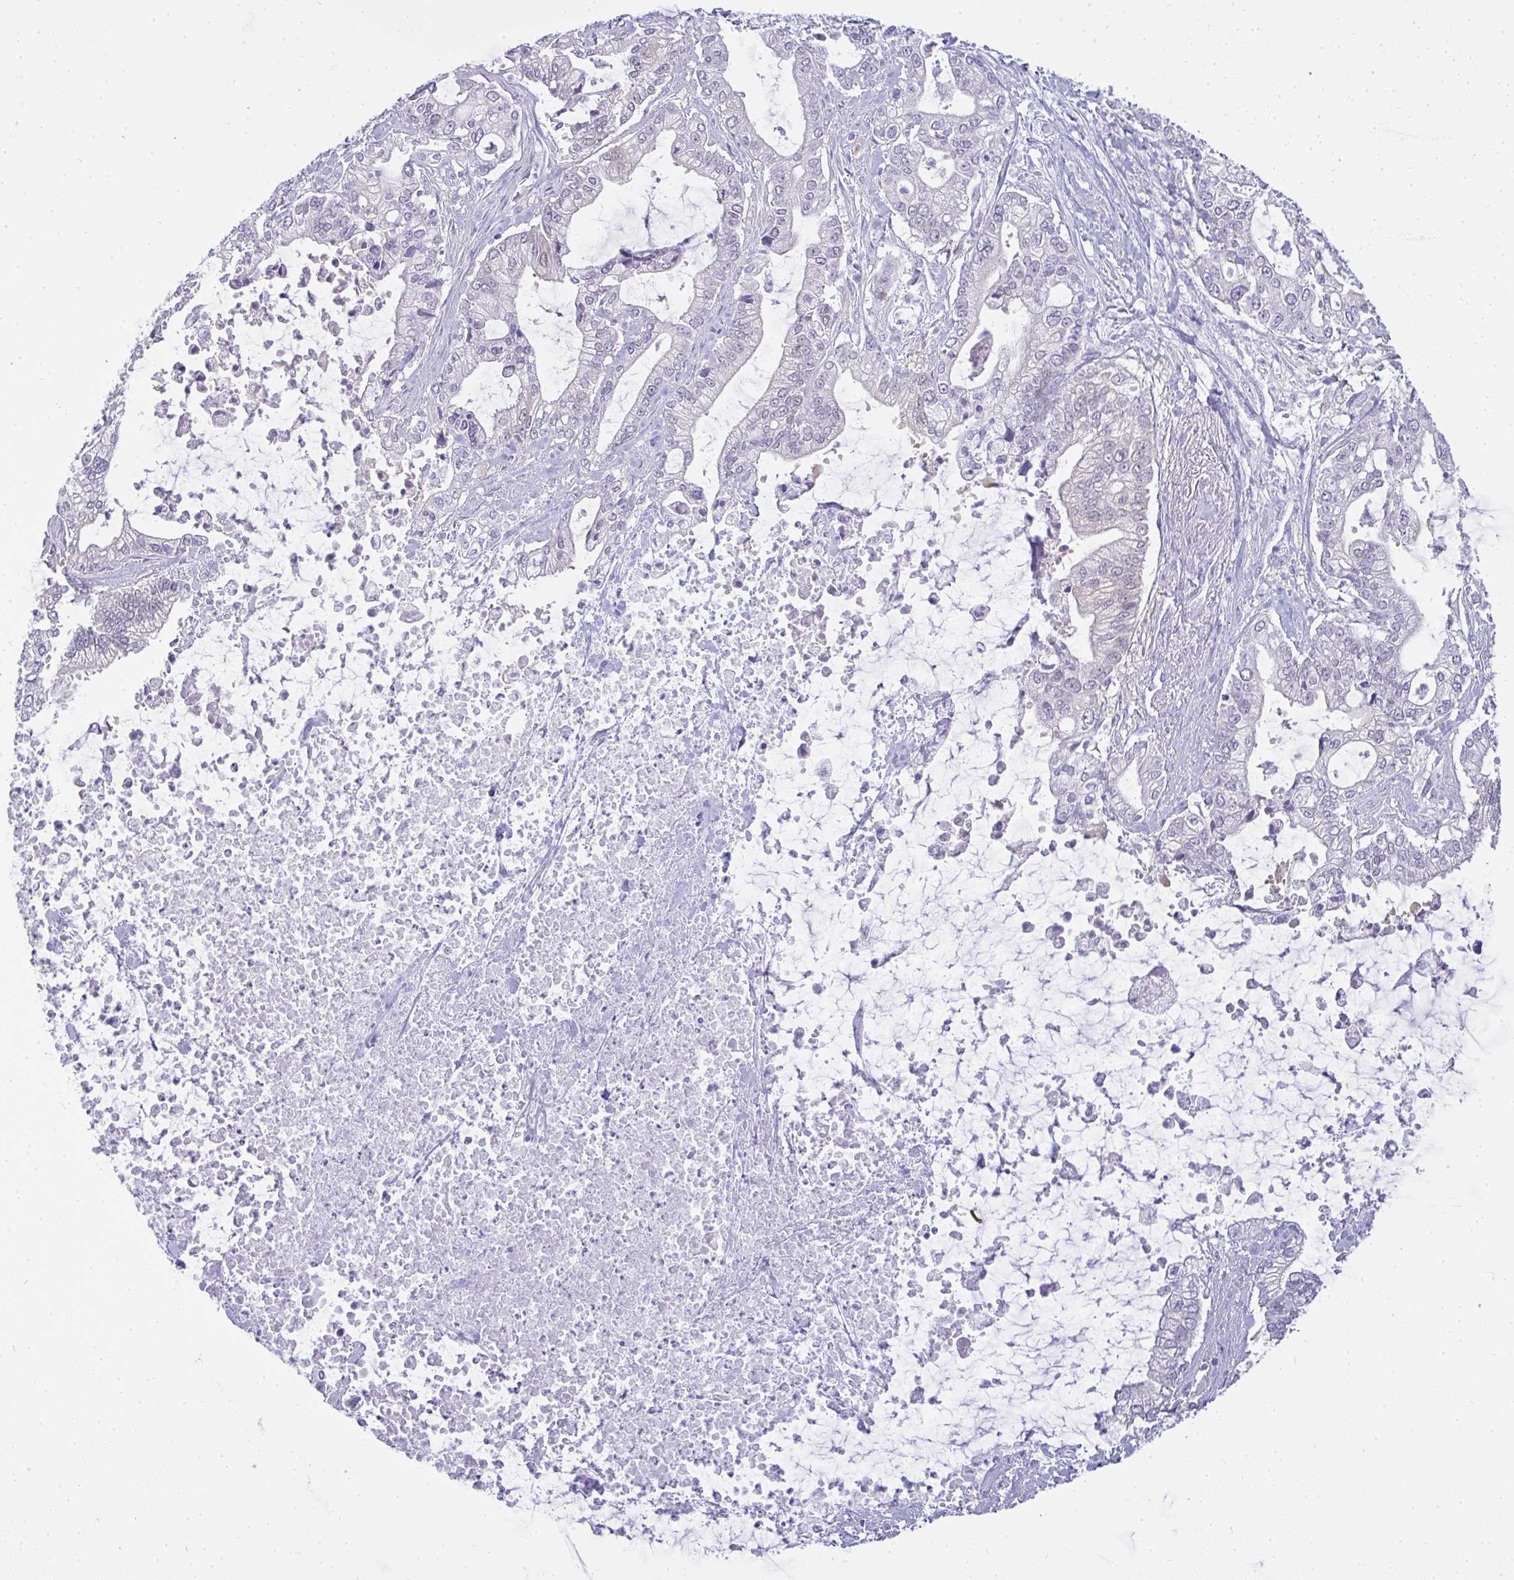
{"staining": {"intensity": "negative", "quantity": "none", "location": "none"}, "tissue": "pancreatic cancer", "cell_type": "Tumor cells", "image_type": "cancer", "snomed": [{"axis": "morphology", "description": "Adenocarcinoma, NOS"}, {"axis": "topography", "description": "Pancreas"}], "caption": "The IHC image has no significant positivity in tumor cells of pancreatic adenocarcinoma tissue. (Brightfield microscopy of DAB IHC at high magnification).", "gene": "GSDMB", "patient": {"sex": "male", "age": 69}}